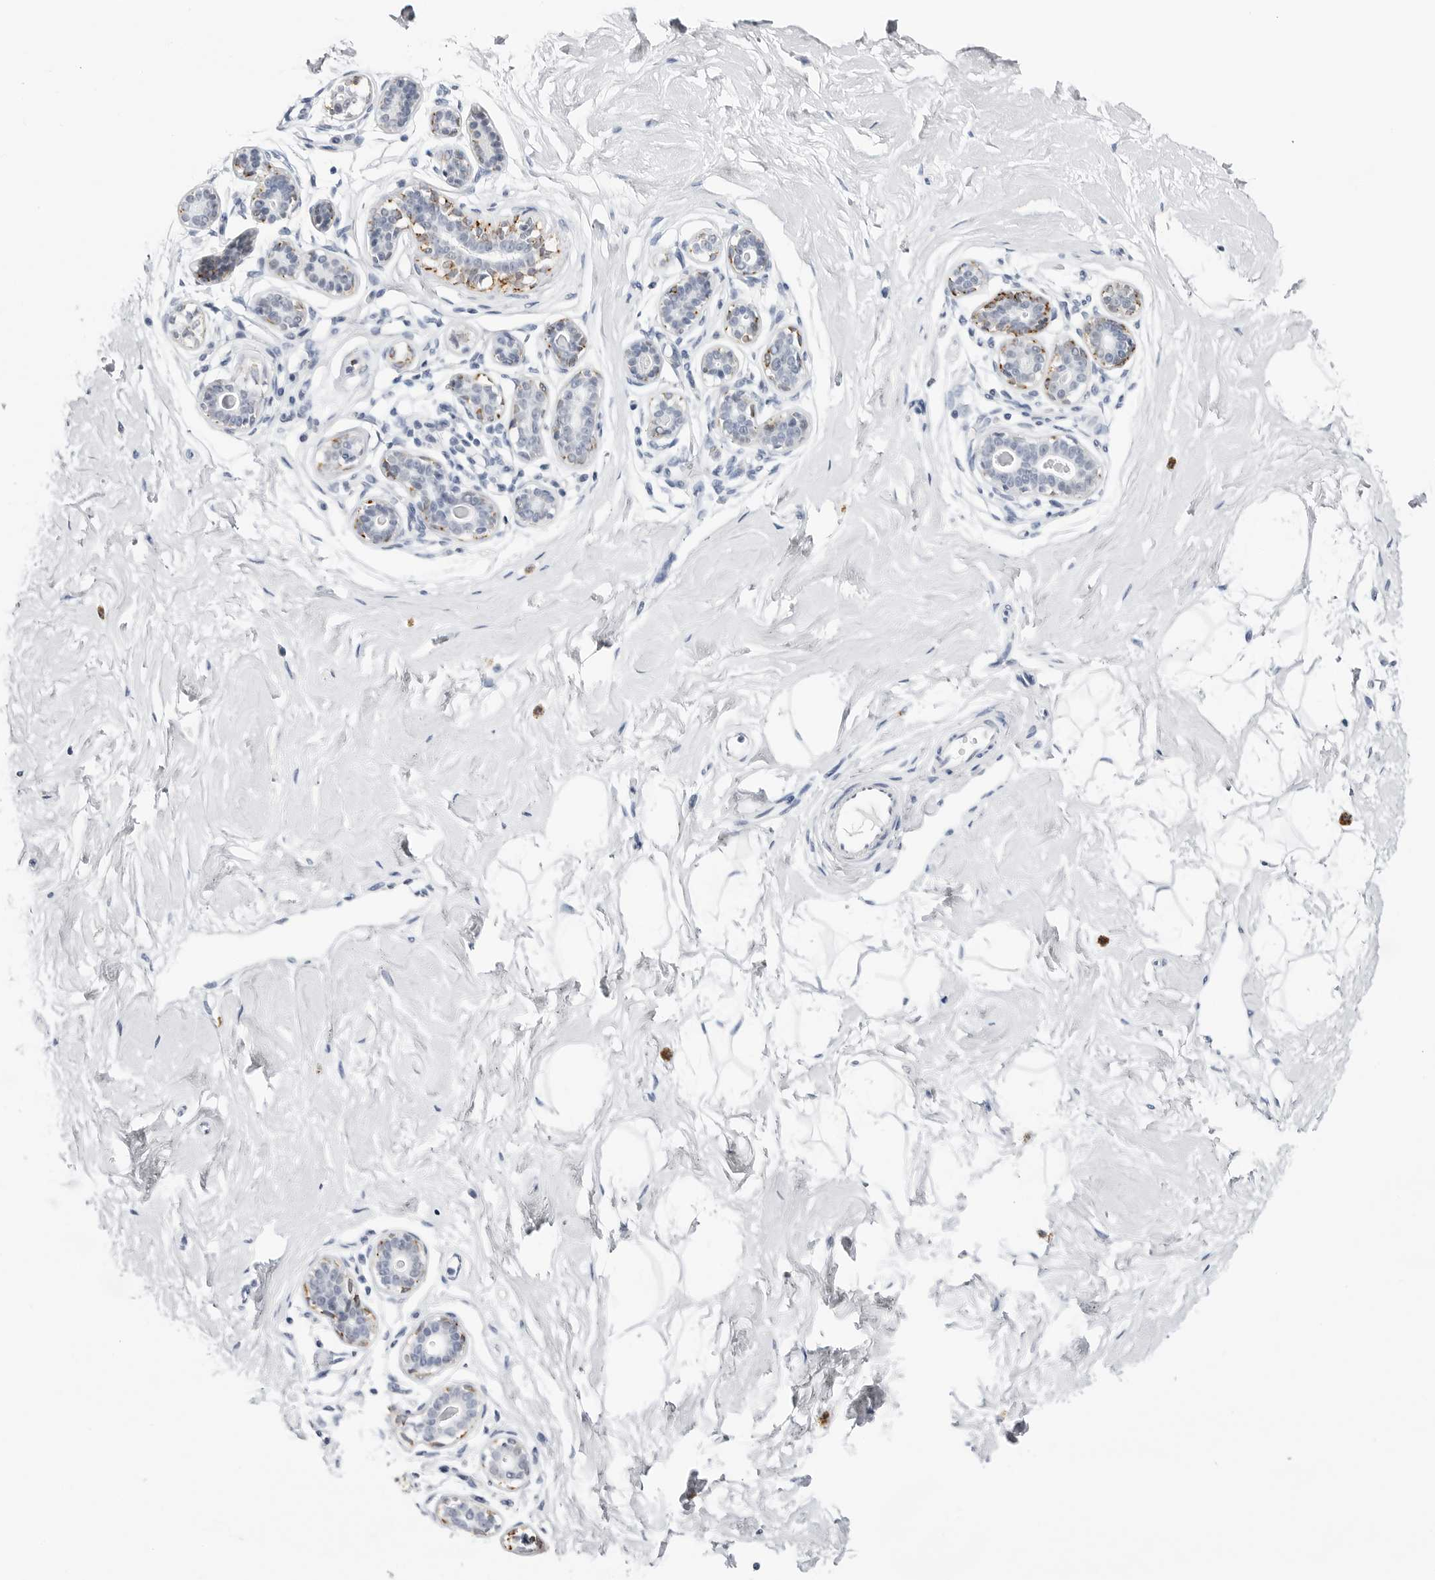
{"staining": {"intensity": "negative", "quantity": "none", "location": "none"}, "tissue": "breast", "cell_type": "Adipocytes", "image_type": "normal", "snomed": [{"axis": "morphology", "description": "Normal tissue, NOS"}, {"axis": "morphology", "description": "Adenoma, NOS"}, {"axis": "topography", "description": "Breast"}], "caption": "This photomicrograph is of unremarkable breast stained with IHC to label a protein in brown with the nuclei are counter-stained blue. There is no staining in adipocytes. (DAB (3,3'-diaminobenzidine) immunohistochemistry (IHC), high magnification).", "gene": "HSPB7", "patient": {"sex": "female", "age": 23}}